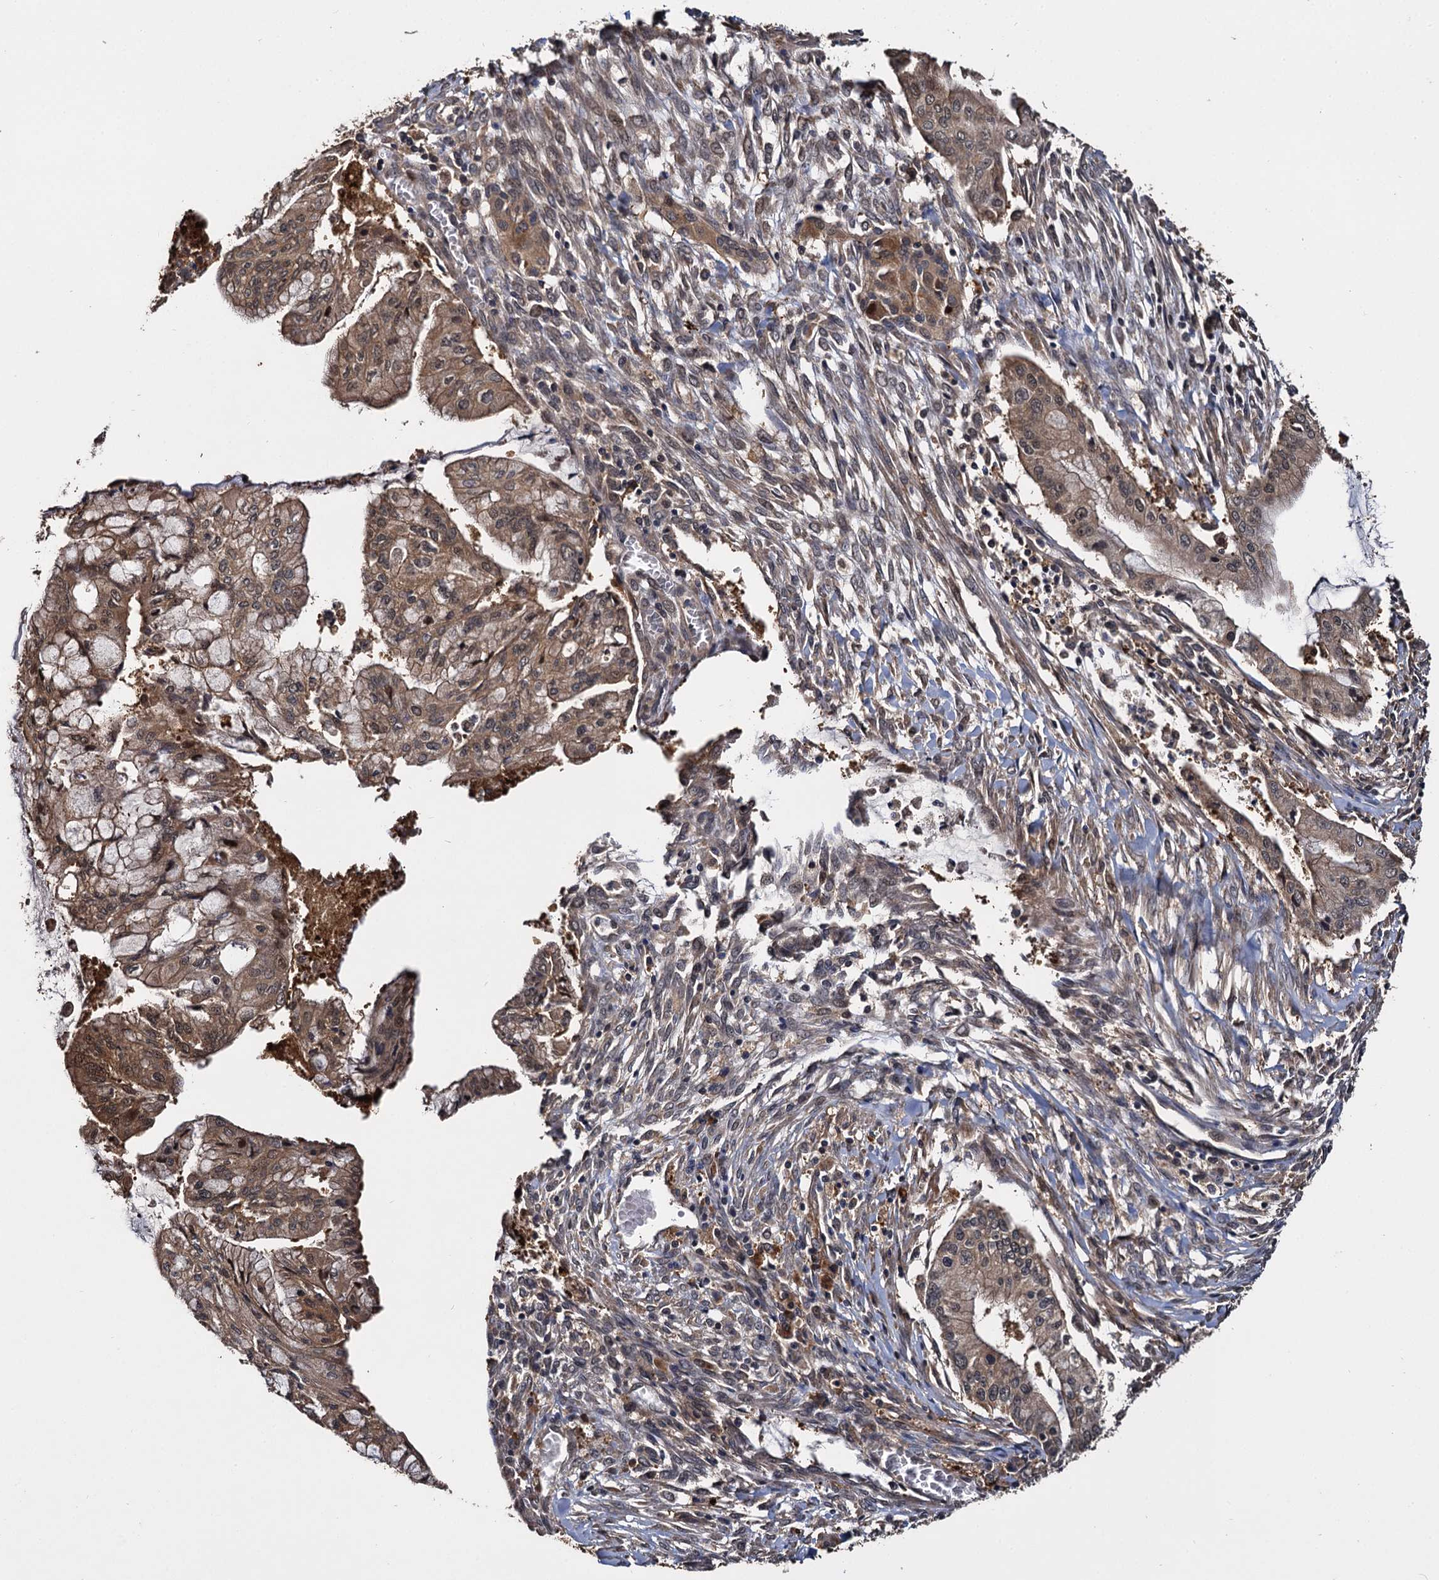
{"staining": {"intensity": "moderate", "quantity": ">75%", "location": "cytoplasmic/membranous,nuclear"}, "tissue": "pancreatic cancer", "cell_type": "Tumor cells", "image_type": "cancer", "snomed": [{"axis": "morphology", "description": "Adenocarcinoma, NOS"}, {"axis": "topography", "description": "Pancreas"}], "caption": "Immunohistochemistry micrograph of neoplastic tissue: human pancreatic cancer (adenocarcinoma) stained using immunohistochemistry (IHC) demonstrates medium levels of moderate protein expression localized specifically in the cytoplasmic/membranous and nuclear of tumor cells, appearing as a cytoplasmic/membranous and nuclear brown color.", "gene": "SLC46A3", "patient": {"sex": "male", "age": 46}}